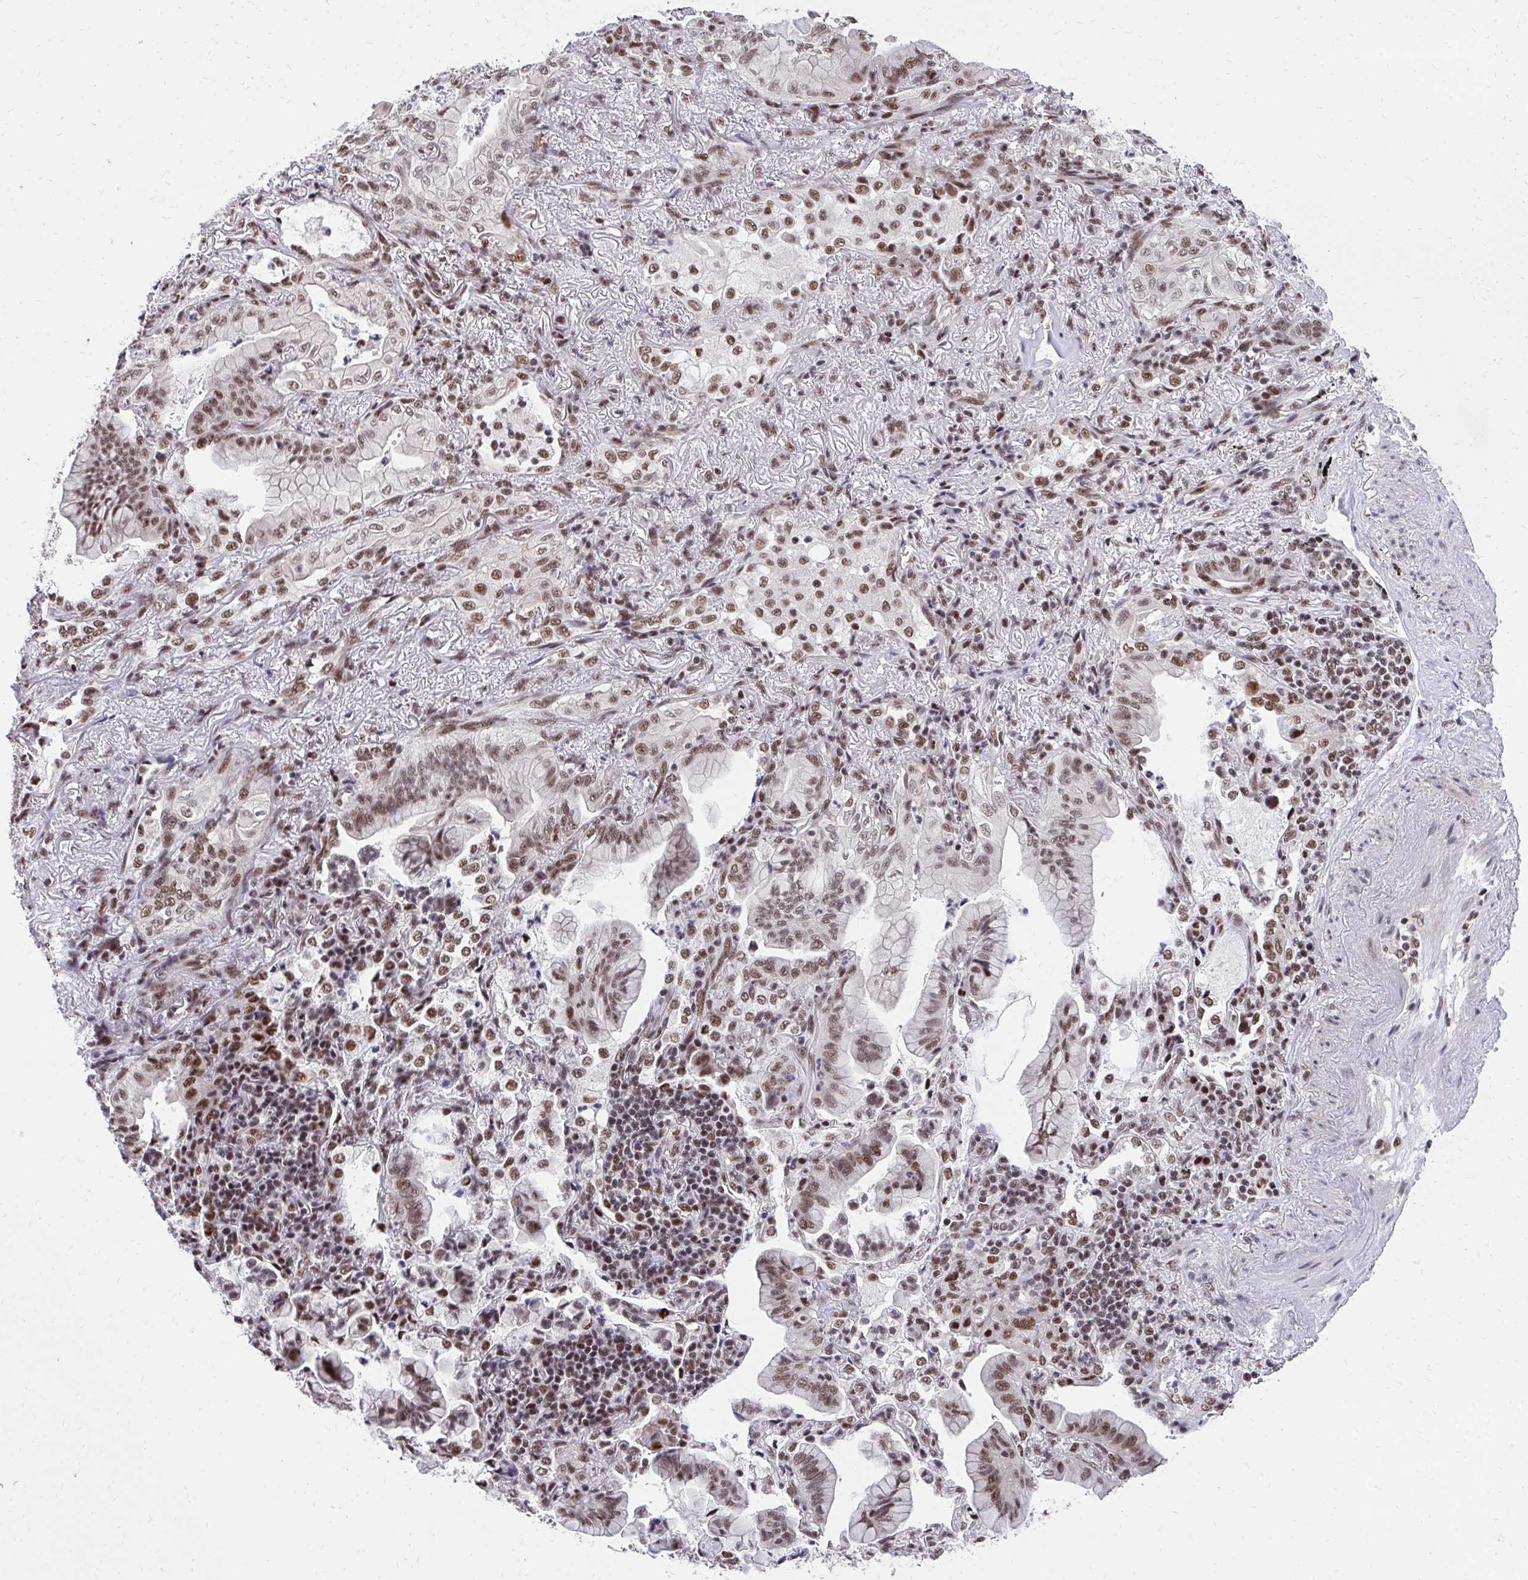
{"staining": {"intensity": "moderate", "quantity": ">75%", "location": "nuclear"}, "tissue": "lung cancer", "cell_type": "Tumor cells", "image_type": "cancer", "snomed": [{"axis": "morphology", "description": "Adenocarcinoma, NOS"}, {"axis": "topography", "description": "Lung"}], "caption": "A high-resolution image shows immunohistochemistry staining of lung cancer (adenocarcinoma), which shows moderate nuclear staining in approximately >75% of tumor cells. (DAB = brown stain, brightfield microscopy at high magnification).", "gene": "SYNE4", "patient": {"sex": "male", "age": 77}}